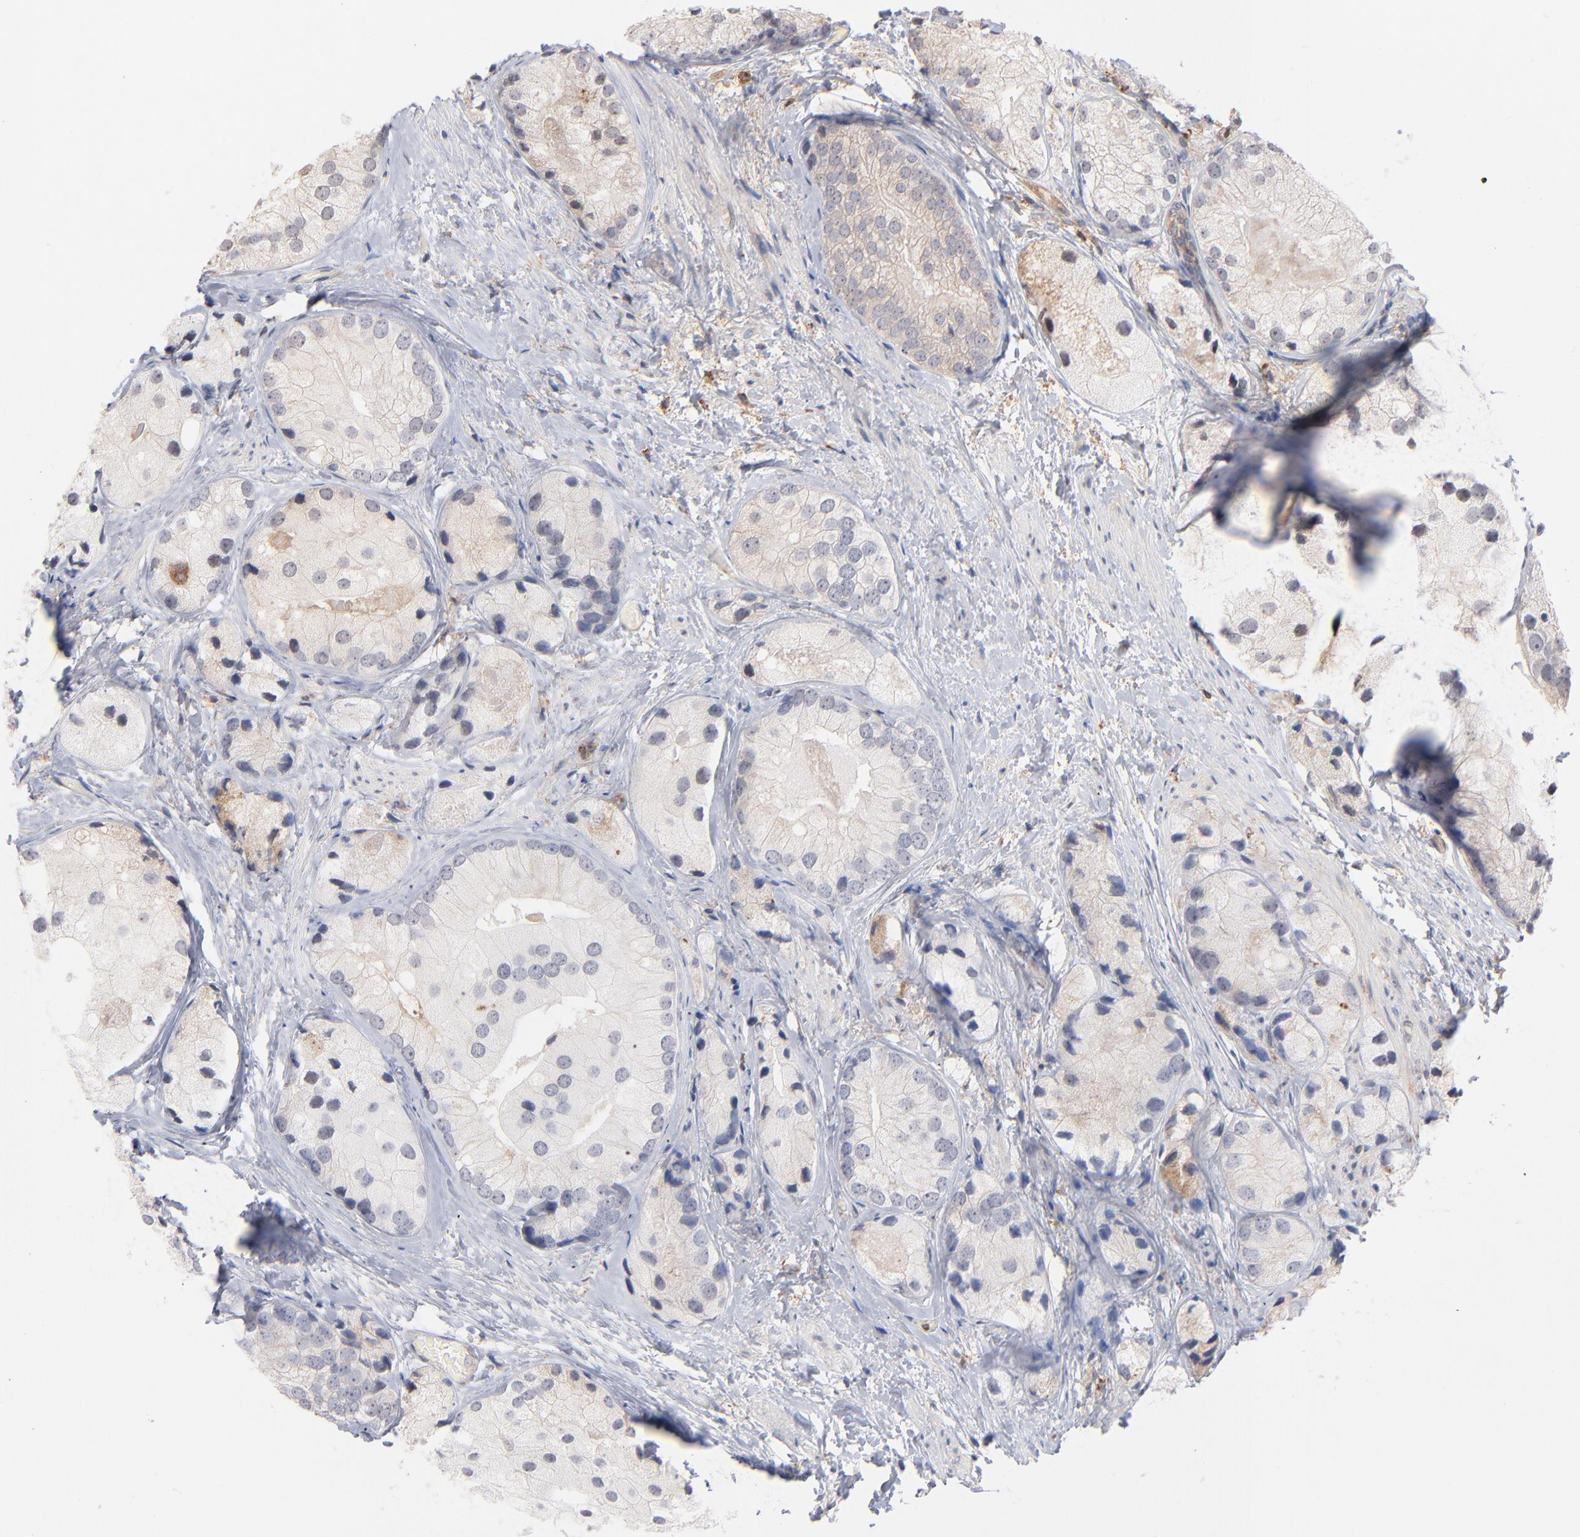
{"staining": {"intensity": "negative", "quantity": "none", "location": "none"}, "tissue": "prostate cancer", "cell_type": "Tumor cells", "image_type": "cancer", "snomed": [{"axis": "morphology", "description": "Adenocarcinoma, Low grade"}, {"axis": "topography", "description": "Prostate"}], "caption": "Micrograph shows no significant protein positivity in tumor cells of low-grade adenocarcinoma (prostate). (Stains: DAB IHC with hematoxylin counter stain, Microscopy: brightfield microscopy at high magnification).", "gene": "WIPF1", "patient": {"sex": "male", "age": 69}}